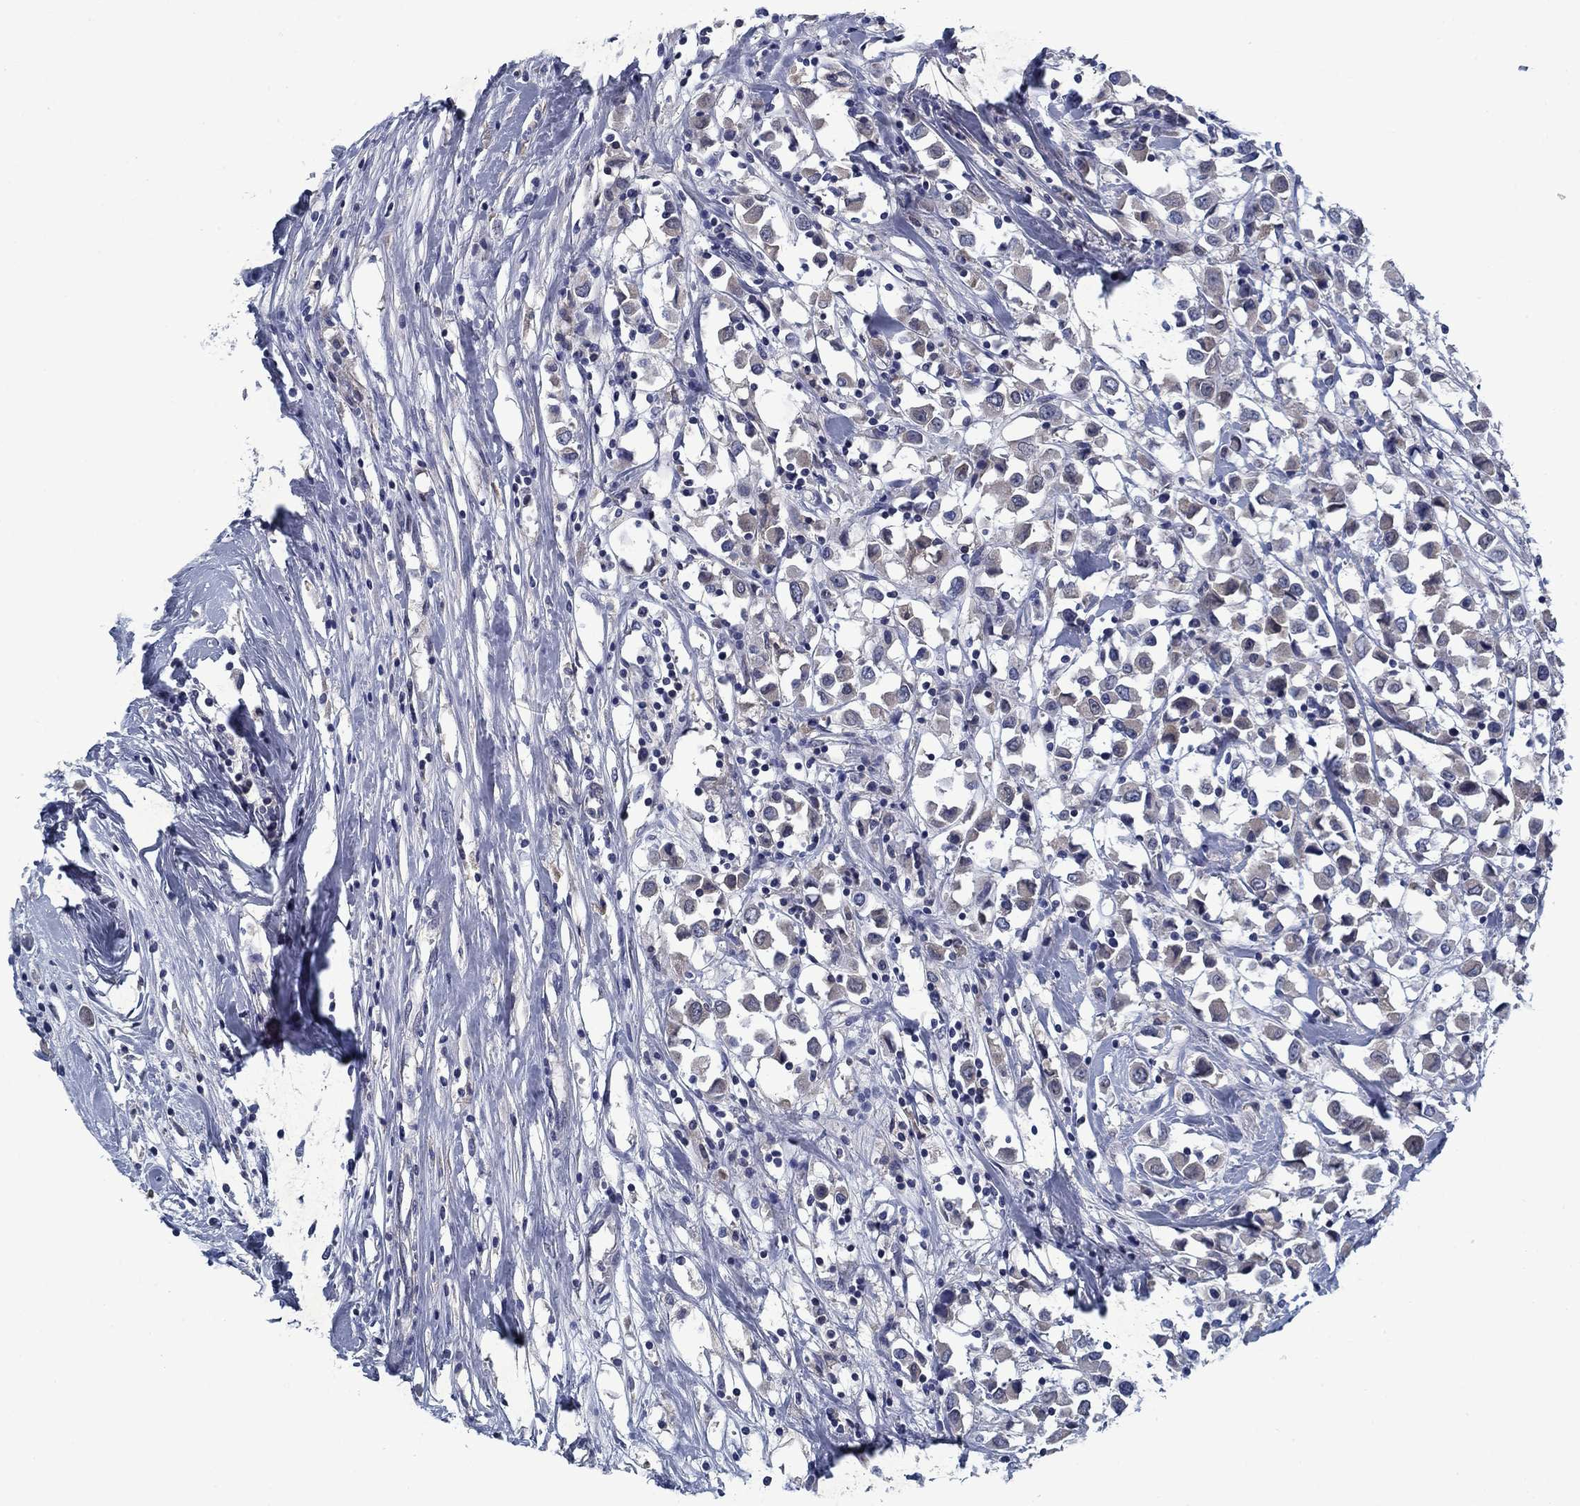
{"staining": {"intensity": "negative", "quantity": "none", "location": "none"}, "tissue": "breast cancer", "cell_type": "Tumor cells", "image_type": "cancer", "snomed": [{"axis": "morphology", "description": "Duct carcinoma"}, {"axis": "topography", "description": "Breast"}], "caption": "Immunohistochemistry (IHC) photomicrograph of neoplastic tissue: human invasive ductal carcinoma (breast) stained with DAB reveals no significant protein positivity in tumor cells.", "gene": "PNMA8A", "patient": {"sex": "female", "age": 61}}